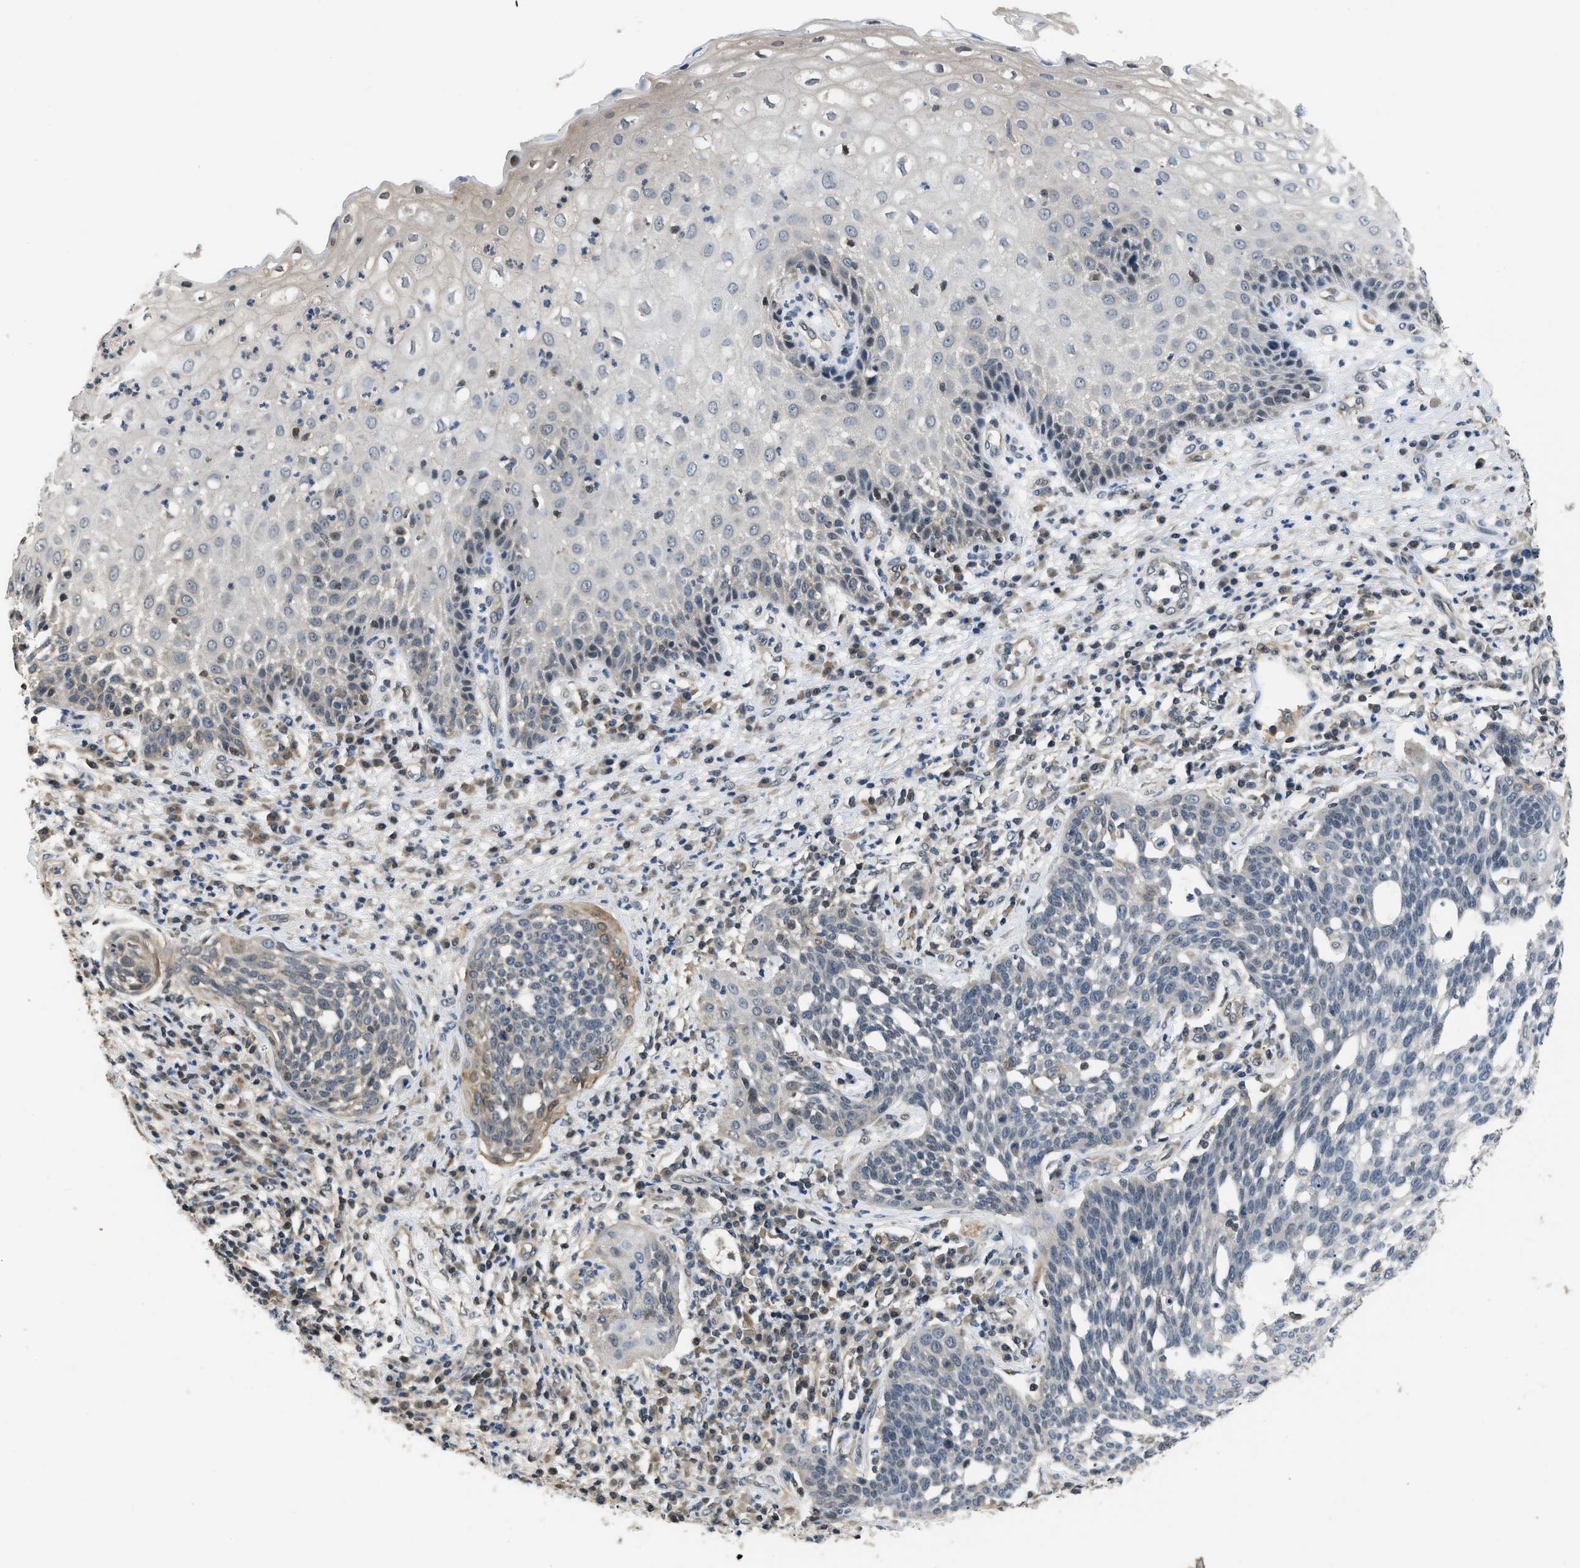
{"staining": {"intensity": "negative", "quantity": "none", "location": "none"}, "tissue": "cervical cancer", "cell_type": "Tumor cells", "image_type": "cancer", "snomed": [{"axis": "morphology", "description": "Squamous cell carcinoma, NOS"}, {"axis": "topography", "description": "Cervix"}], "caption": "IHC micrograph of cervical squamous cell carcinoma stained for a protein (brown), which demonstrates no positivity in tumor cells.", "gene": "TES", "patient": {"sex": "female", "age": 34}}